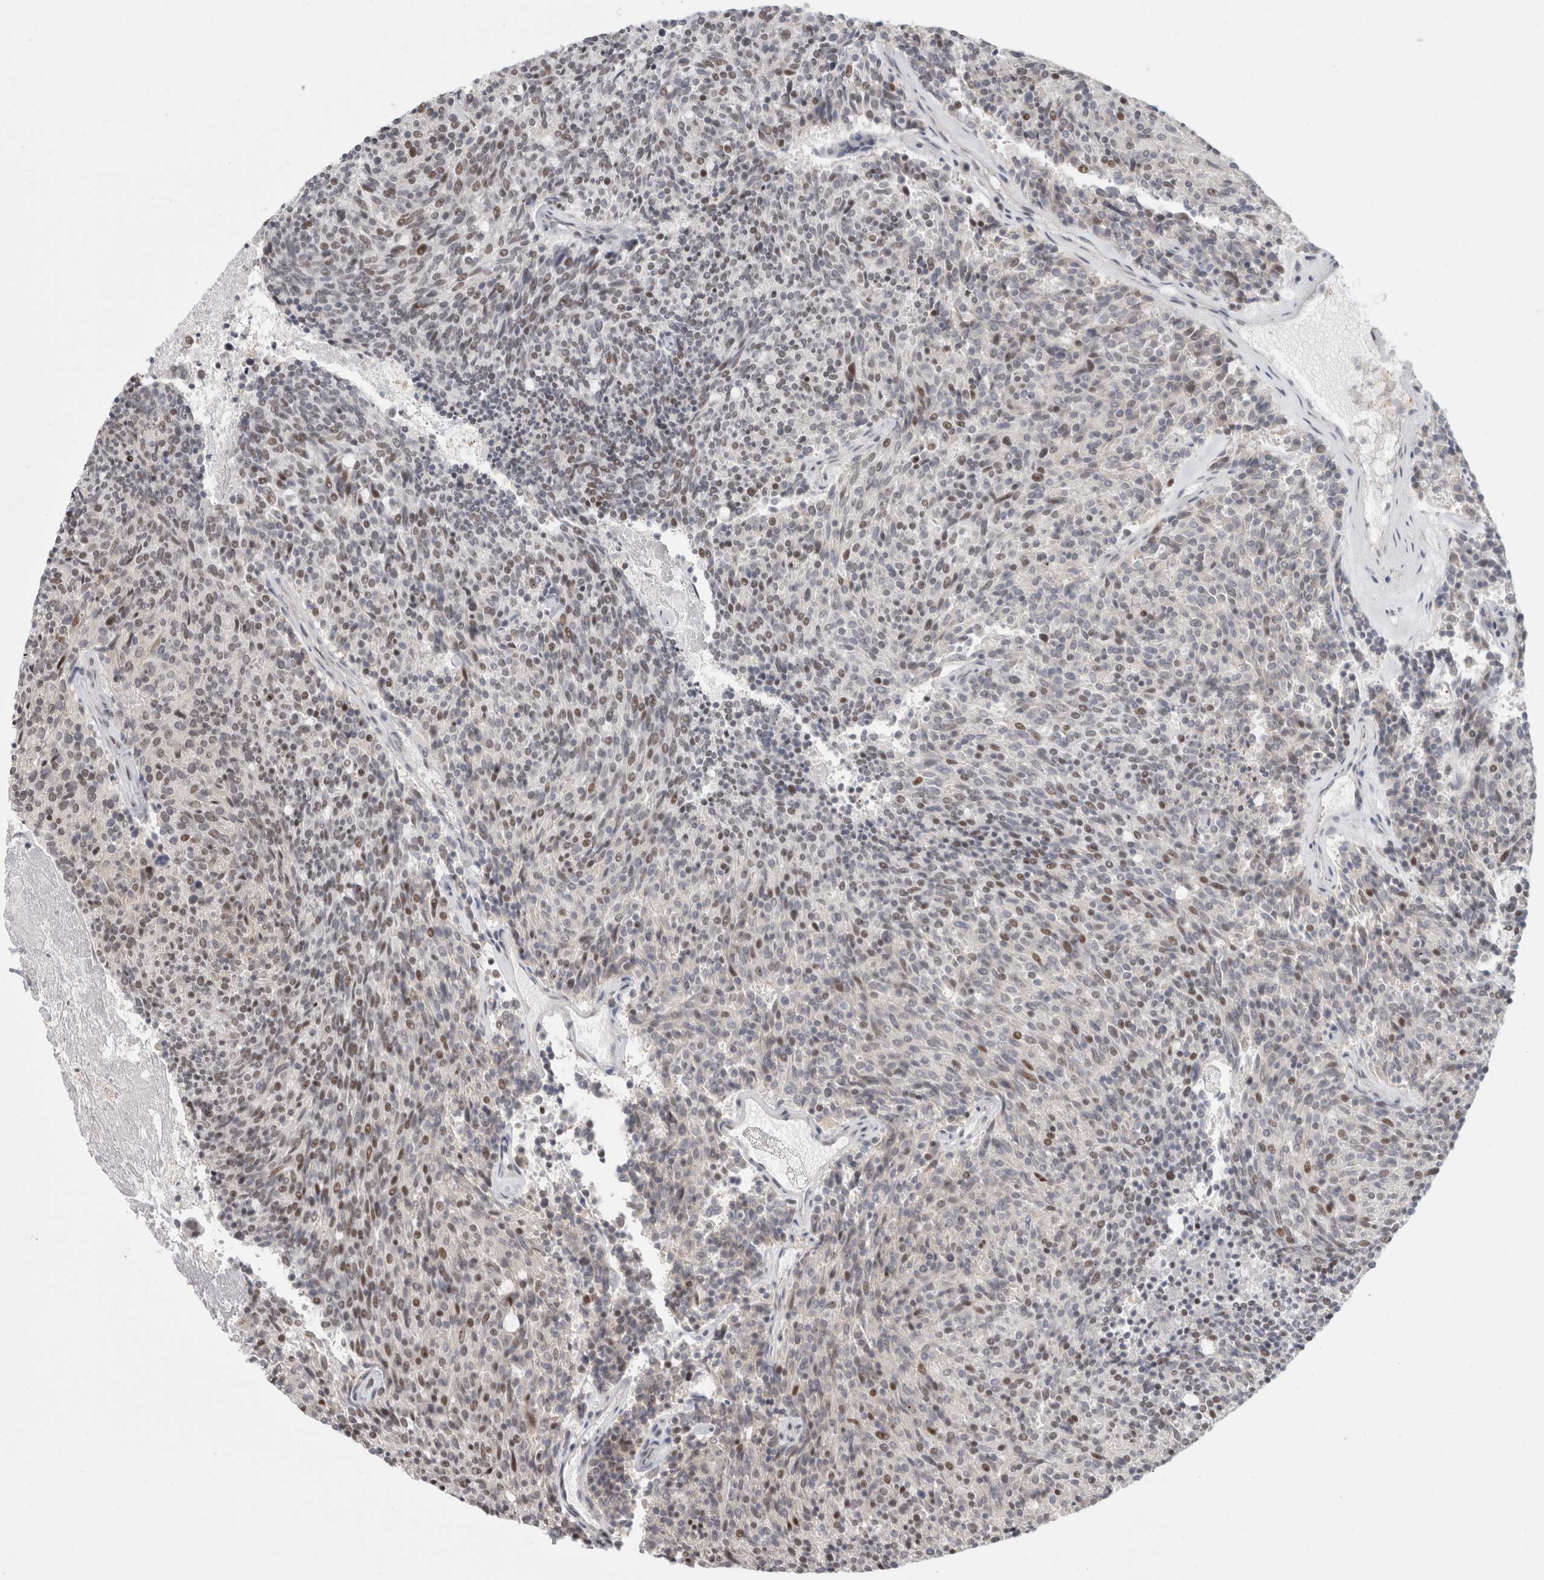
{"staining": {"intensity": "weak", "quantity": "25%-75%", "location": "nuclear"}, "tissue": "carcinoid", "cell_type": "Tumor cells", "image_type": "cancer", "snomed": [{"axis": "morphology", "description": "Carcinoid, malignant, NOS"}, {"axis": "topography", "description": "Pancreas"}], "caption": "Protein expression by IHC reveals weak nuclear staining in about 25%-75% of tumor cells in carcinoid. (IHC, brightfield microscopy, high magnification).", "gene": "SENP6", "patient": {"sex": "female", "age": 54}}